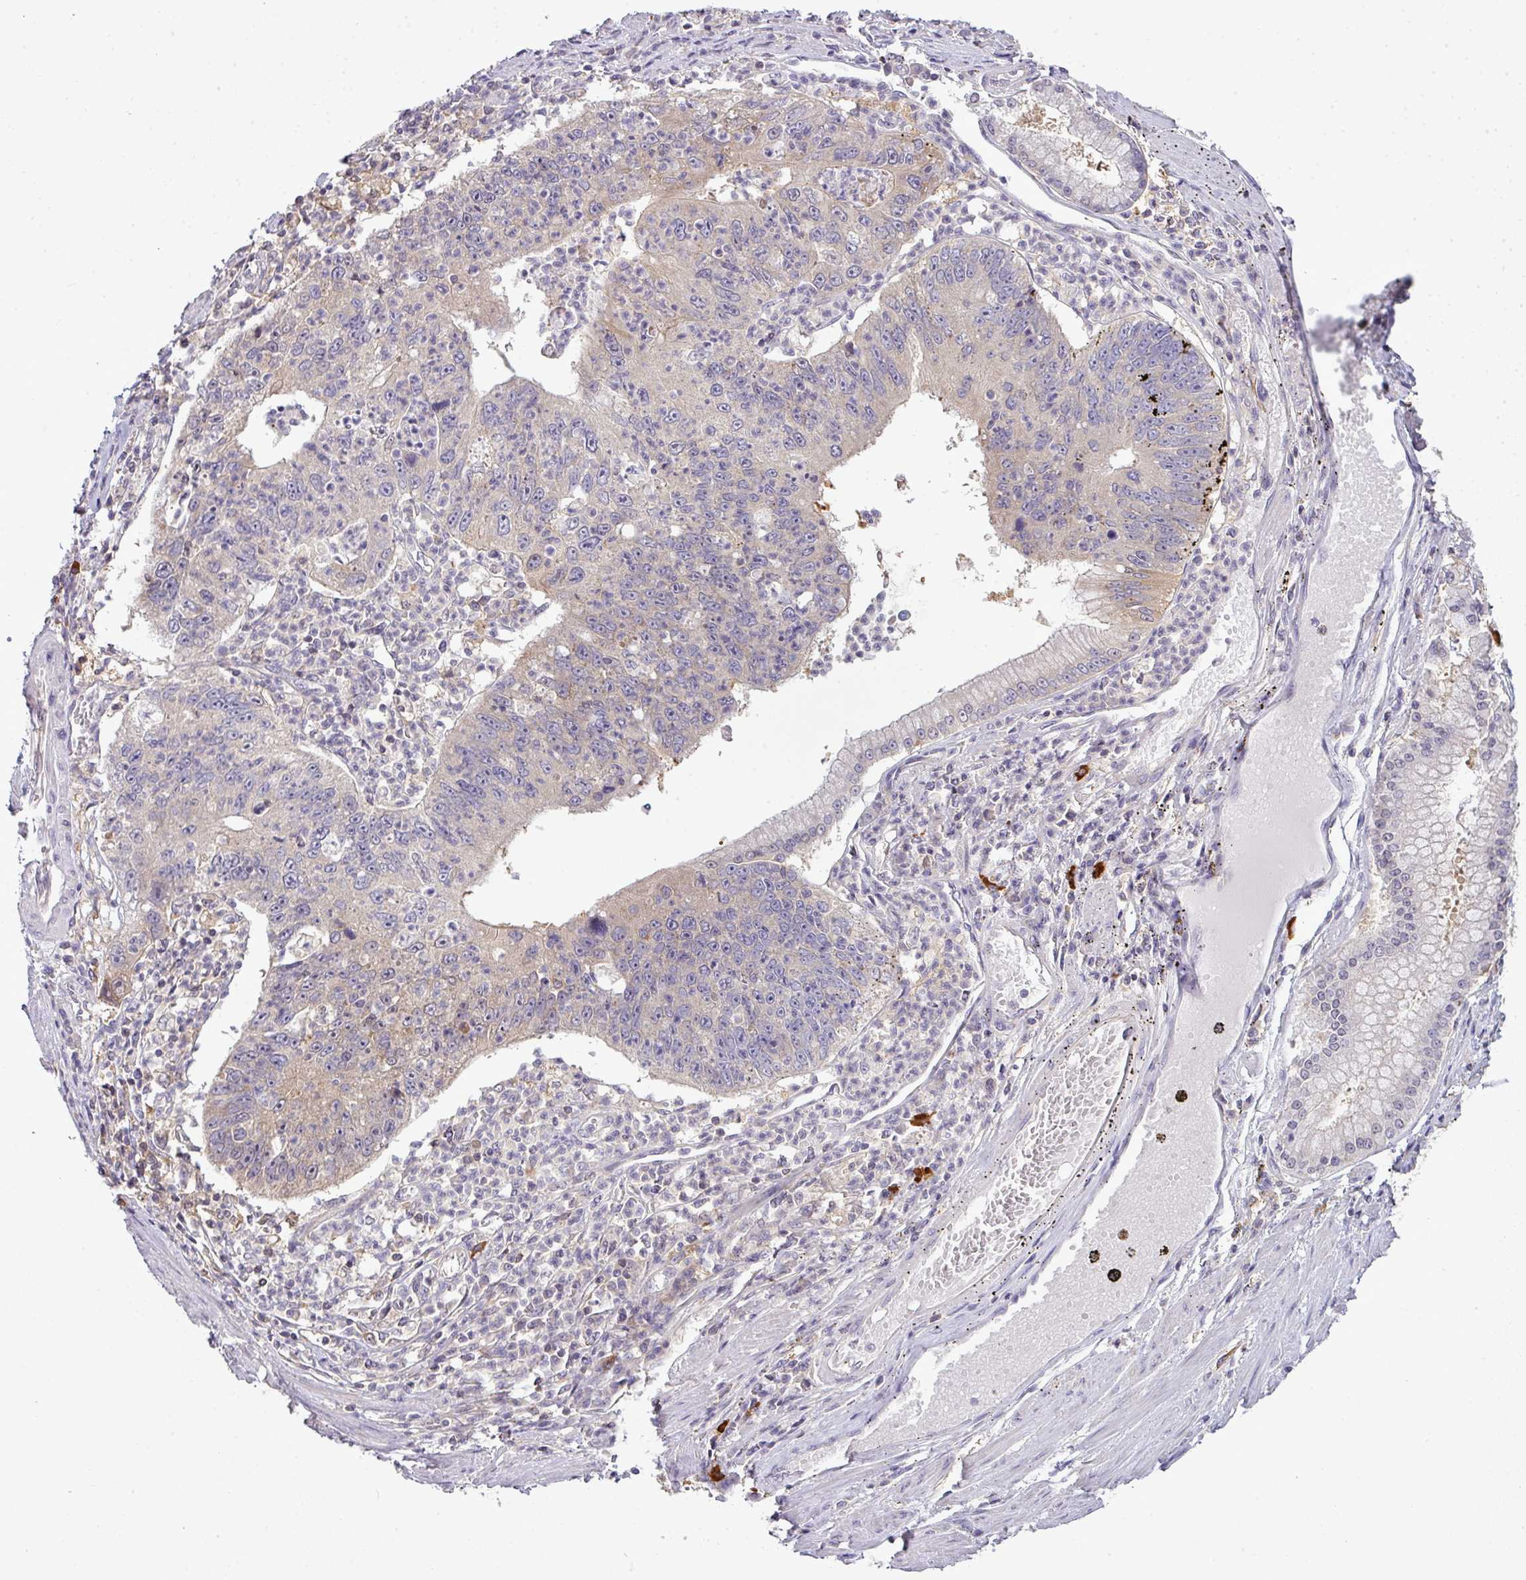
{"staining": {"intensity": "weak", "quantity": "25%-75%", "location": "cytoplasmic/membranous"}, "tissue": "stomach cancer", "cell_type": "Tumor cells", "image_type": "cancer", "snomed": [{"axis": "morphology", "description": "Adenocarcinoma, NOS"}, {"axis": "topography", "description": "Stomach"}], "caption": "Protein analysis of adenocarcinoma (stomach) tissue shows weak cytoplasmic/membranous expression in about 25%-75% of tumor cells. (Stains: DAB in brown, nuclei in blue, Microscopy: brightfield microscopy at high magnification).", "gene": "STAT5A", "patient": {"sex": "male", "age": 59}}